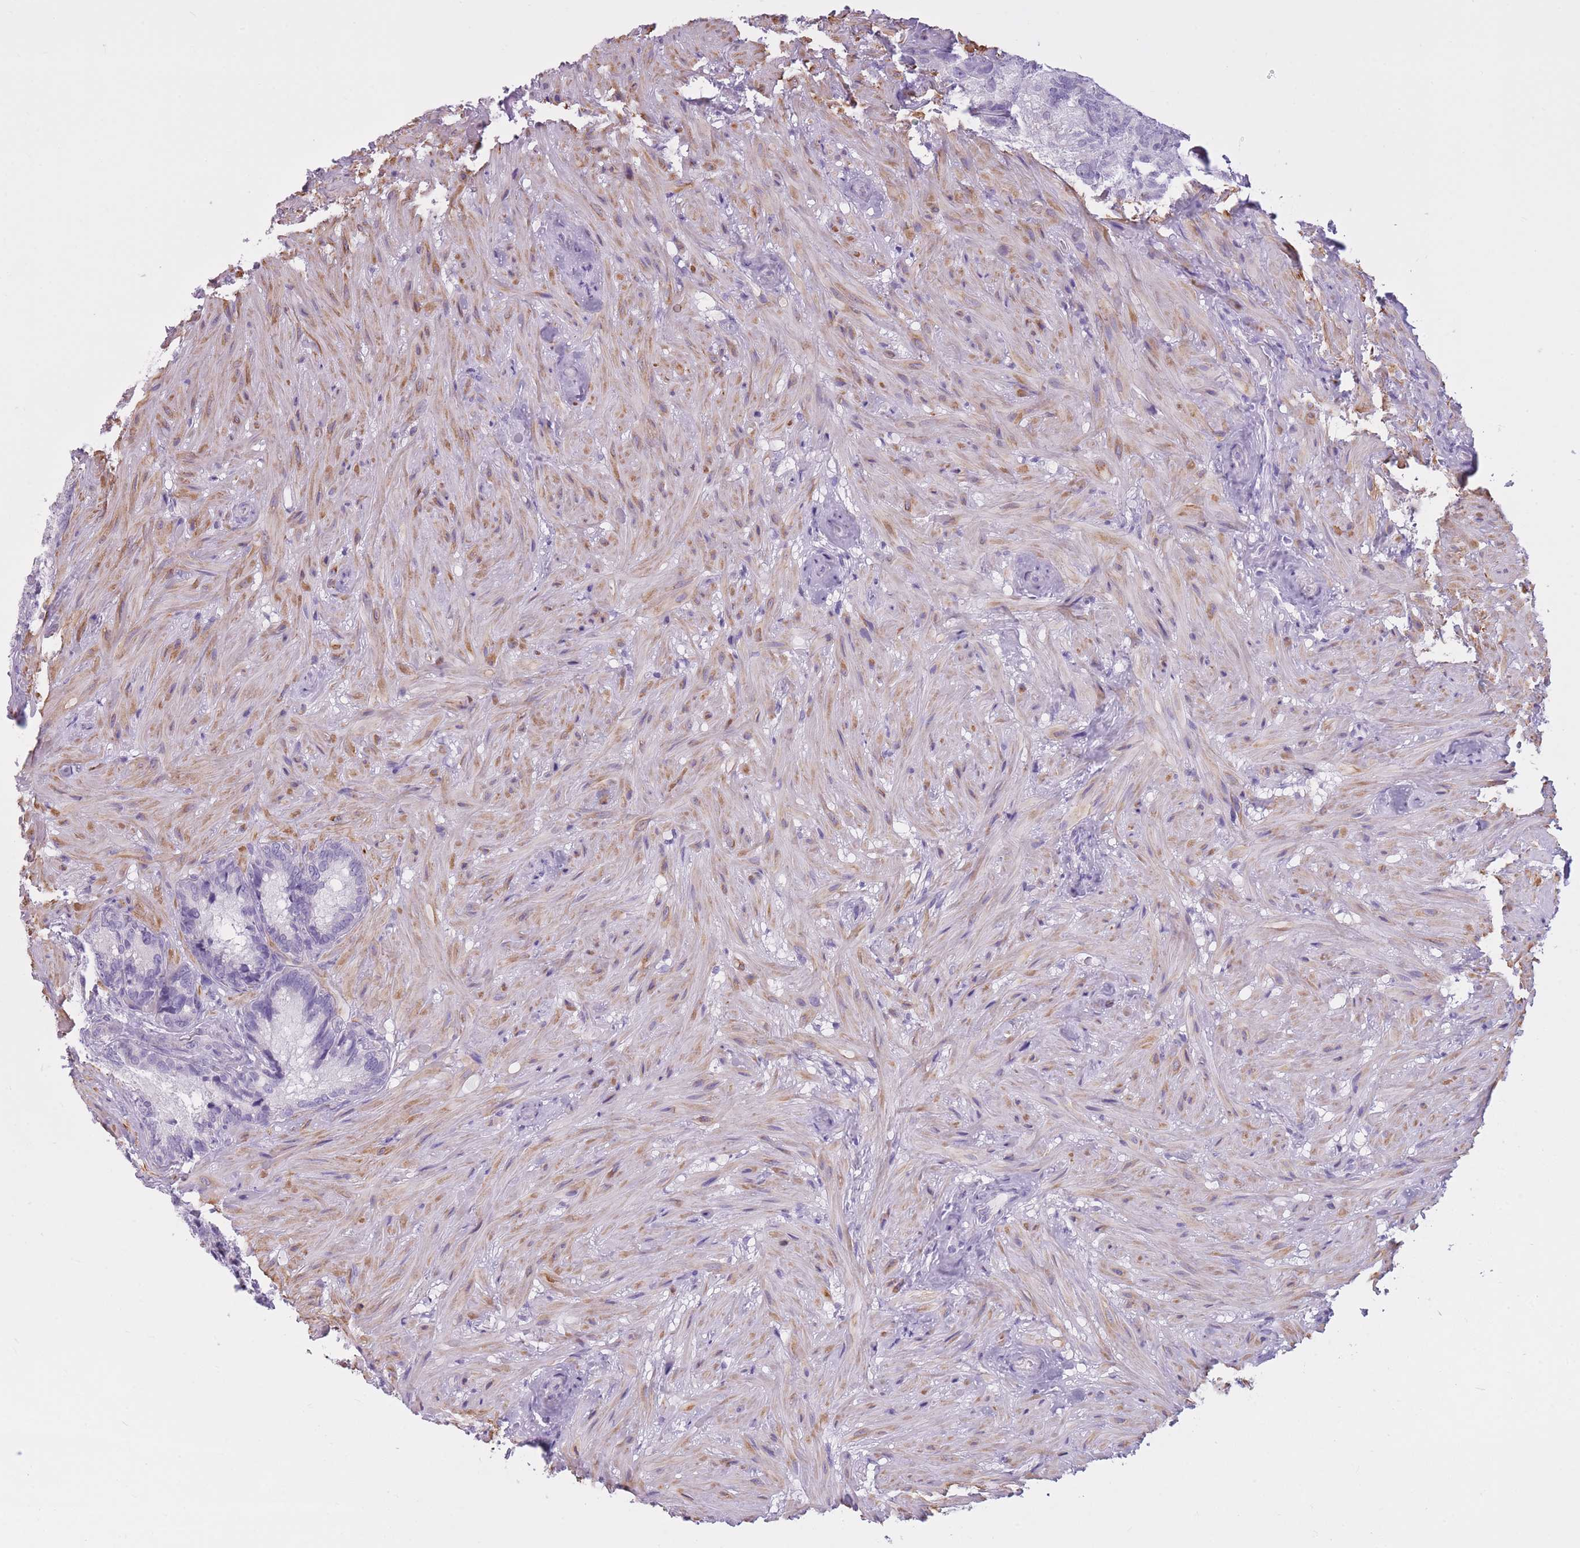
{"staining": {"intensity": "negative", "quantity": "none", "location": "none"}, "tissue": "seminal vesicle", "cell_type": "Glandular cells", "image_type": "normal", "snomed": [{"axis": "morphology", "description": "Normal tissue, NOS"}, {"axis": "topography", "description": "Seminal veicle"}], "caption": "Glandular cells show no significant protein staining in unremarkable seminal vesicle. (DAB (3,3'-diaminobenzidine) IHC visualized using brightfield microscopy, high magnification).", "gene": "GOLGA6A", "patient": {"sex": "male", "age": 62}}